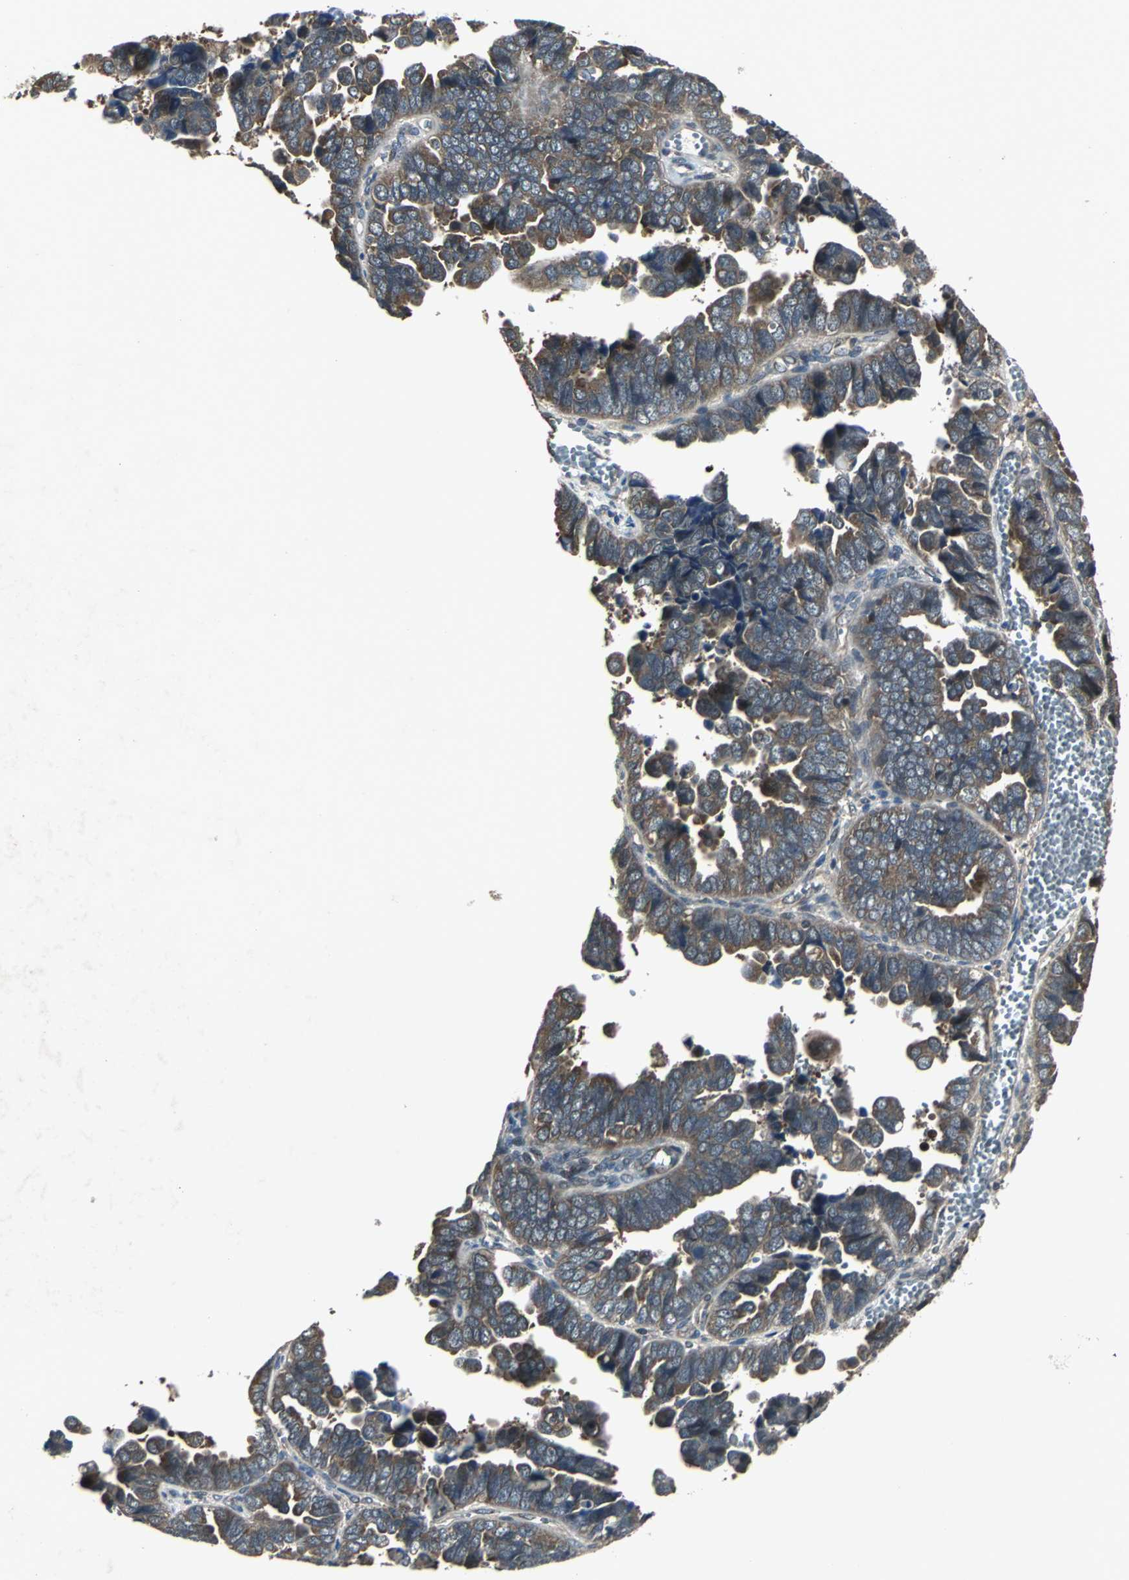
{"staining": {"intensity": "strong", "quantity": ">75%", "location": "cytoplasmic/membranous"}, "tissue": "endometrial cancer", "cell_type": "Tumor cells", "image_type": "cancer", "snomed": [{"axis": "morphology", "description": "Adenocarcinoma, NOS"}, {"axis": "topography", "description": "Endometrium"}], "caption": "Immunohistochemical staining of human endometrial adenocarcinoma shows high levels of strong cytoplasmic/membranous expression in approximately >75% of tumor cells.", "gene": "PFDN1", "patient": {"sex": "female", "age": 75}}